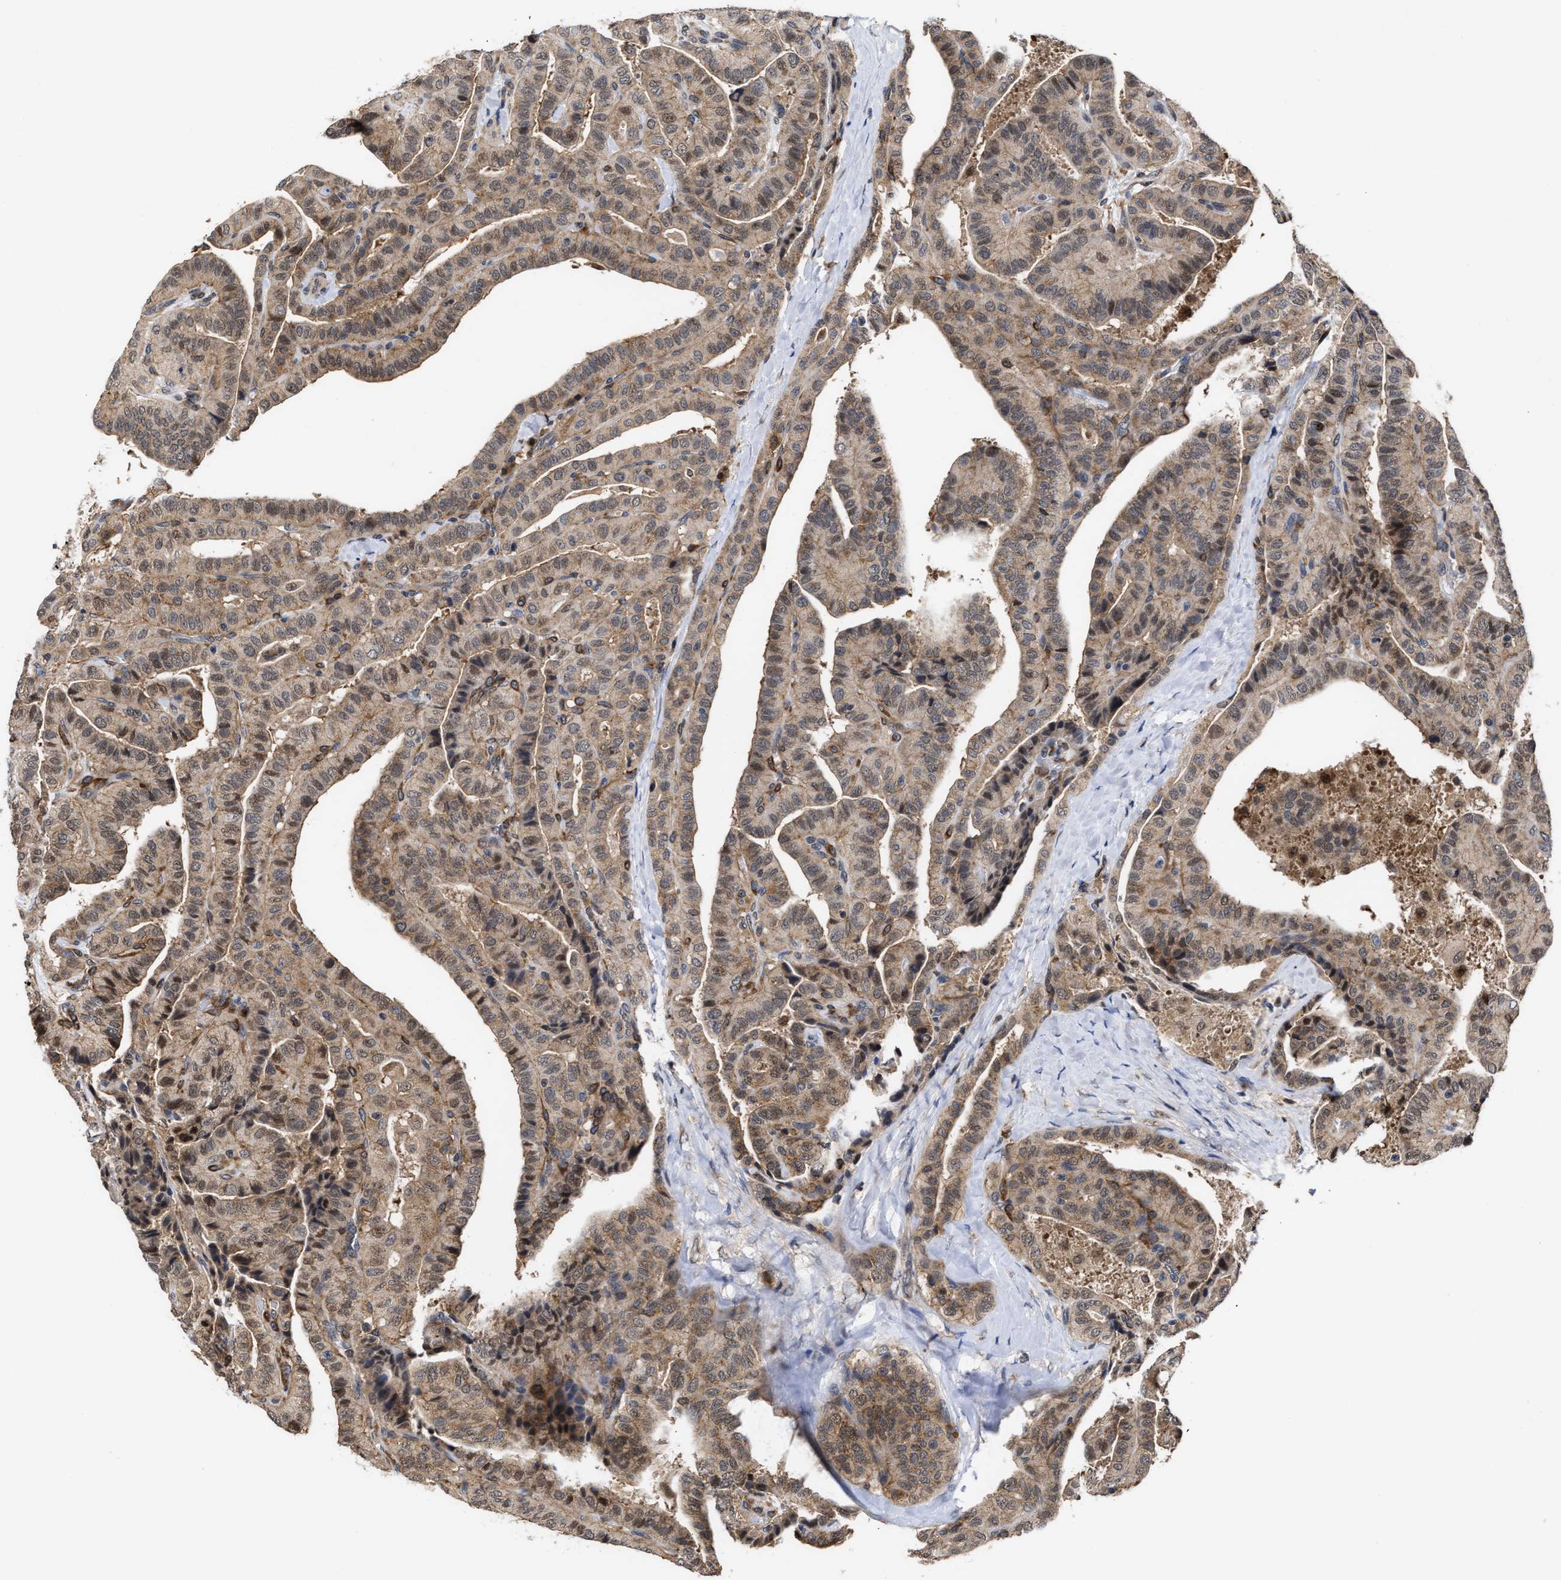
{"staining": {"intensity": "moderate", "quantity": ">75%", "location": "cytoplasmic/membranous"}, "tissue": "thyroid cancer", "cell_type": "Tumor cells", "image_type": "cancer", "snomed": [{"axis": "morphology", "description": "Papillary adenocarcinoma, NOS"}, {"axis": "topography", "description": "Thyroid gland"}], "caption": "DAB (3,3'-diaminobenzidine) immunohistochemical staining of human thyroid cancer displays moderate cytoplasmic/membranous protein expression in approximately >75% of tumor cells.", "gene": "CLIP2", "patient": {"sex": "male", "age": 77}}